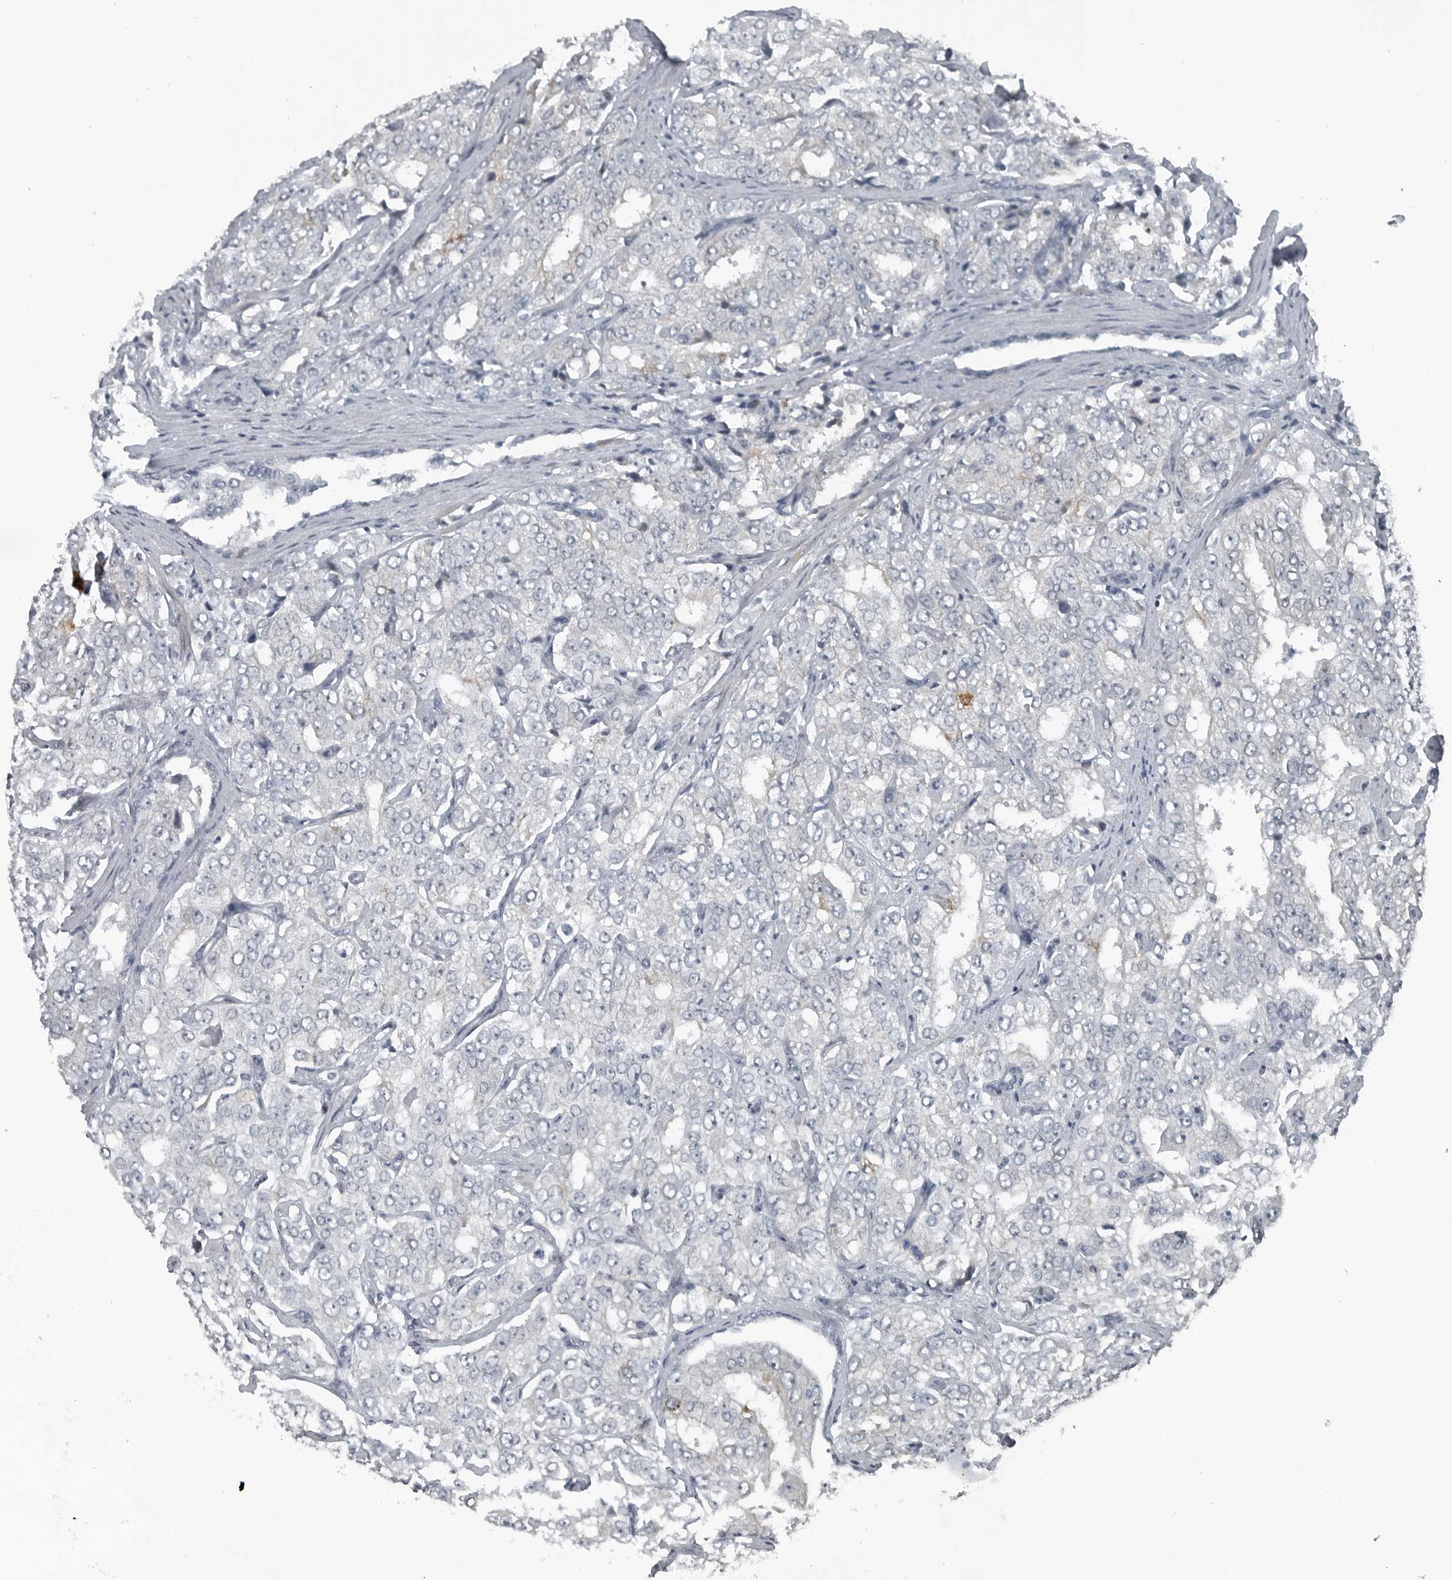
{"staining": {"intensity": "negative", "quantity": "none", "location": "none"}, "tissue": "prostate cancer", "cell_type": "Tumor cells", "image_type": "cancer", "snomed": [{"axis": "morphology", "description": "Adenocarcinoma, High grade"}, {"axis": "topography", "description": "Prostate"}], "caption": "Immunohistochemical staining of human prostate adenocarcinoma (high-grade) shows no significant staining in tumor cells. (DAB immunohistochemistry with hematoxylin counter stain).", "gene": "DNAAF11", "patient": {"sex": "male", "age": 58}}